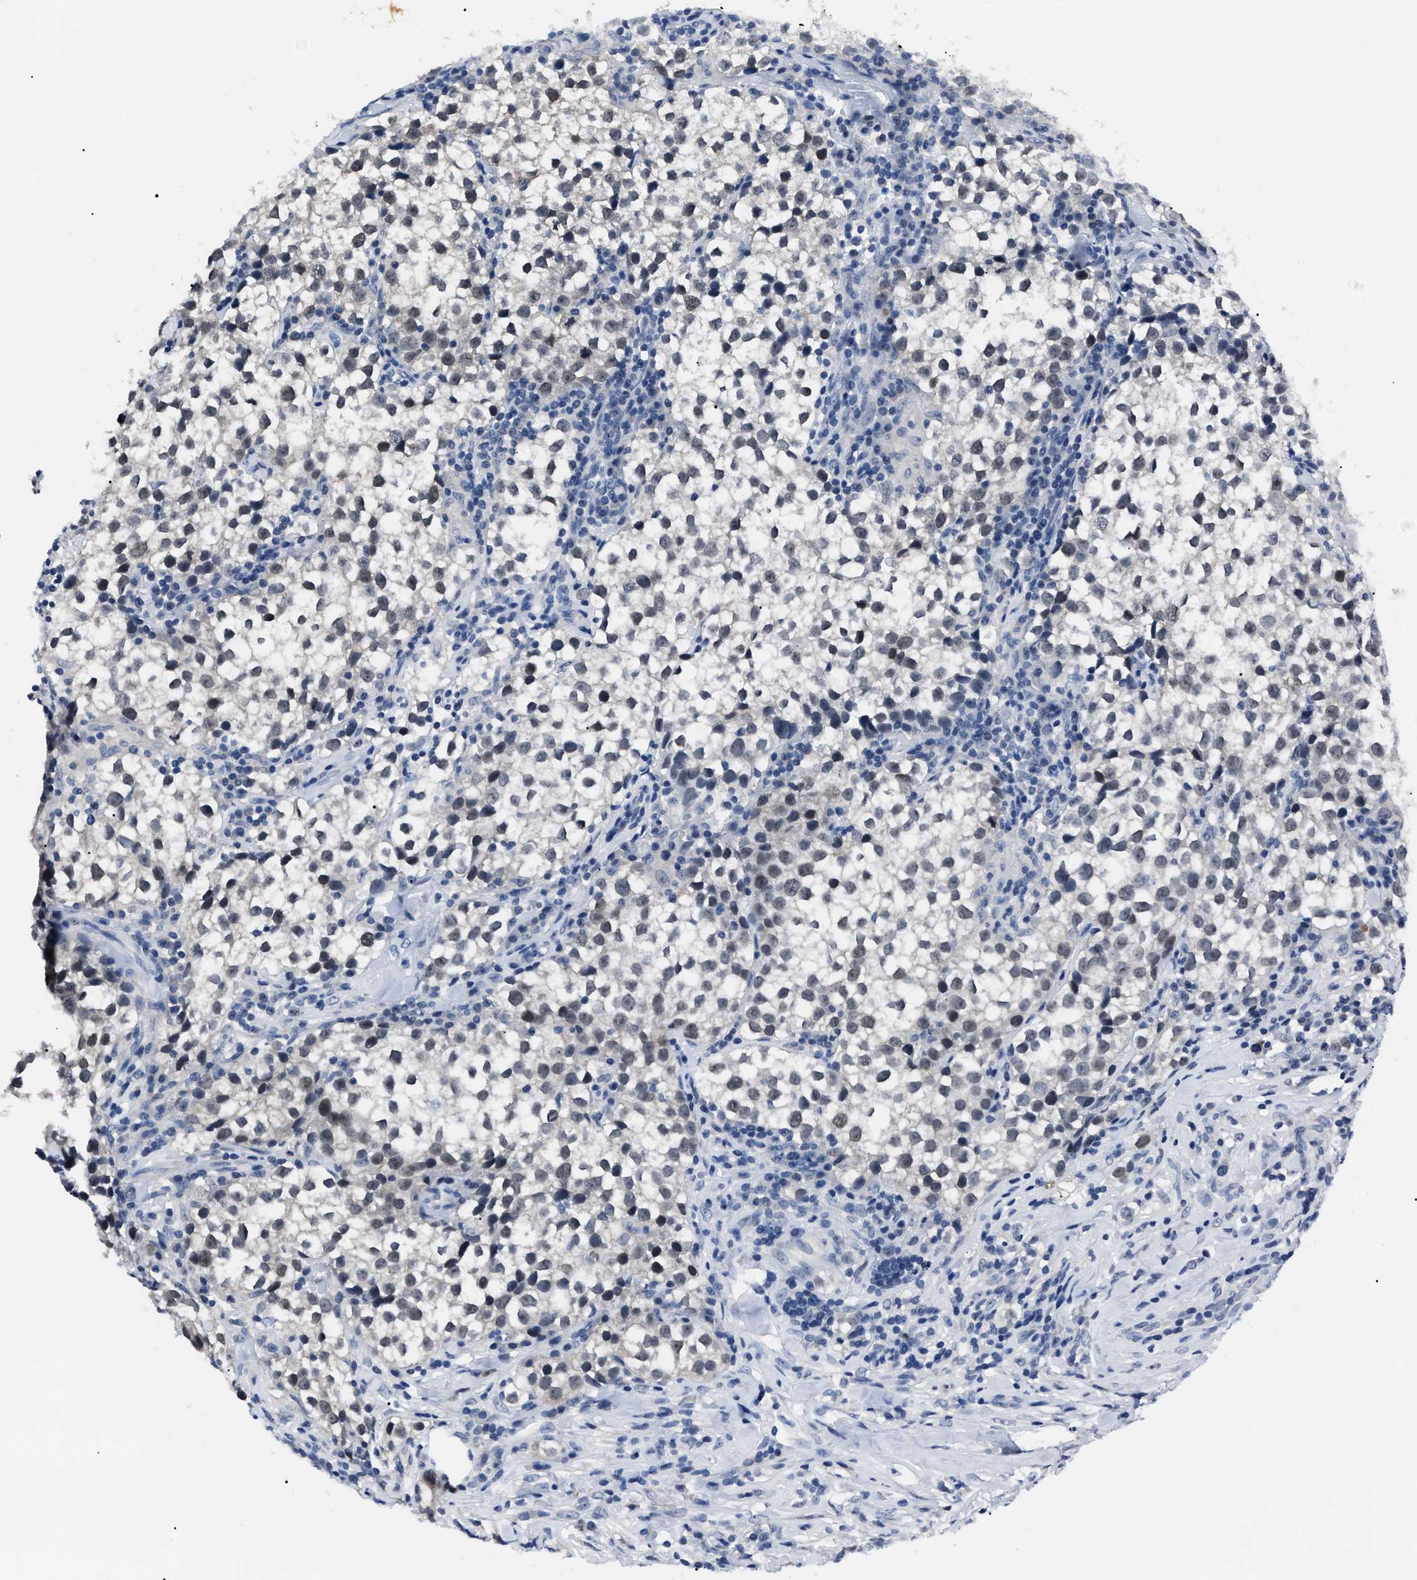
{"staining": {"intensity": "weak", "quantity": "25%-75%", "location": "nuclear"}, "tissue": "testis cancer", "cell_type": "Tumor cells", "image_type": "cancer", "snomed": [{"axis": "morphology", "description": "Seminoma, NOS"}, {"axis": "morphology", "description": "Carcinoma, Embryonal, NOS"}, {"axis": "topography", "description": "Testis"}], "caption": "A high-resolution image shows IHC staining of embryonal carcinoma (testis), which demonstrates weak nuclear staining in about 25%-75% of tumor cells. Immunohistochemistry stains the protein in brown and the nuclei are stained blue.", "gene": "LRWD1", "patient": {"sex": "male", "age": 36}}